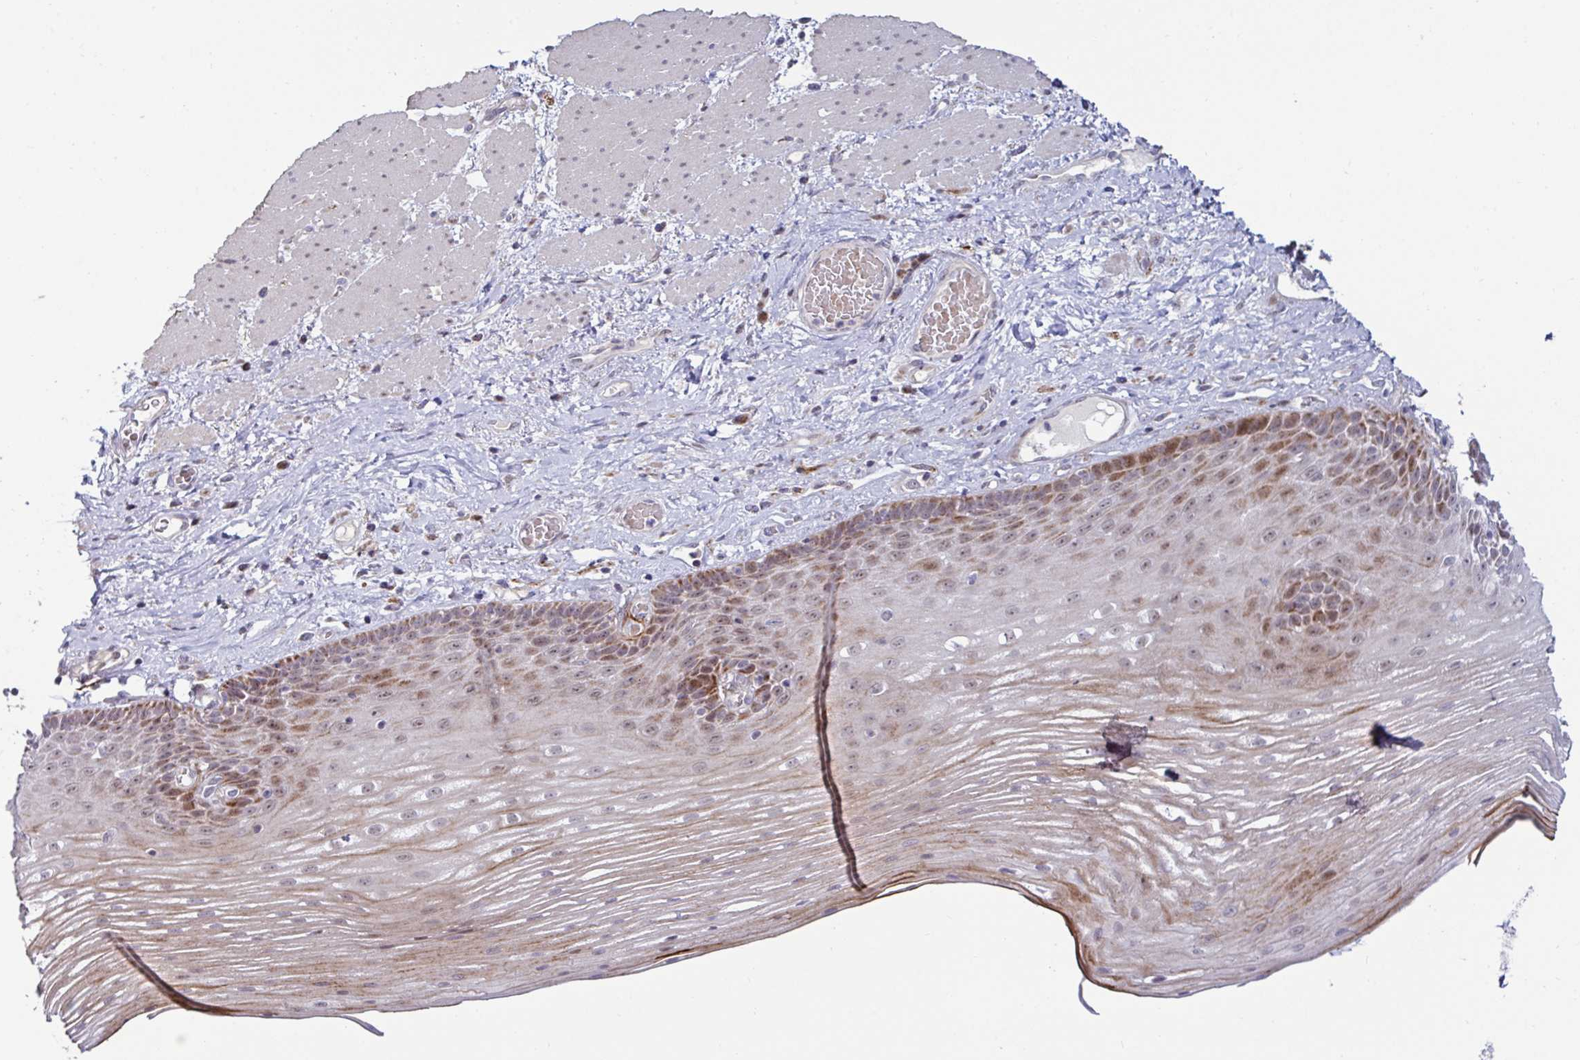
{"staining": {"intensity": "moderate", "quantity": "25%-75%", "location": "cytoplasmic/membranous,nuclear"}, "tissue": "esophagus", "cell_type": "Squamous epithelial cells", "image_type": "normal", "snomed": [{"axis": "morphology", "description": "Normal tissue, NOS"}, {"axis": "topography", "description": "Esophagus"}], "caption": "Protein expression by immunohistochemistry (IHC) displays moderate cytoplasmic/membranous,nuclear staining in about 25%-75% of squamous epithelial cells in benign esophagus.", "gene": "DZIP1", "patient": {"sex": "male", "age": 62}}